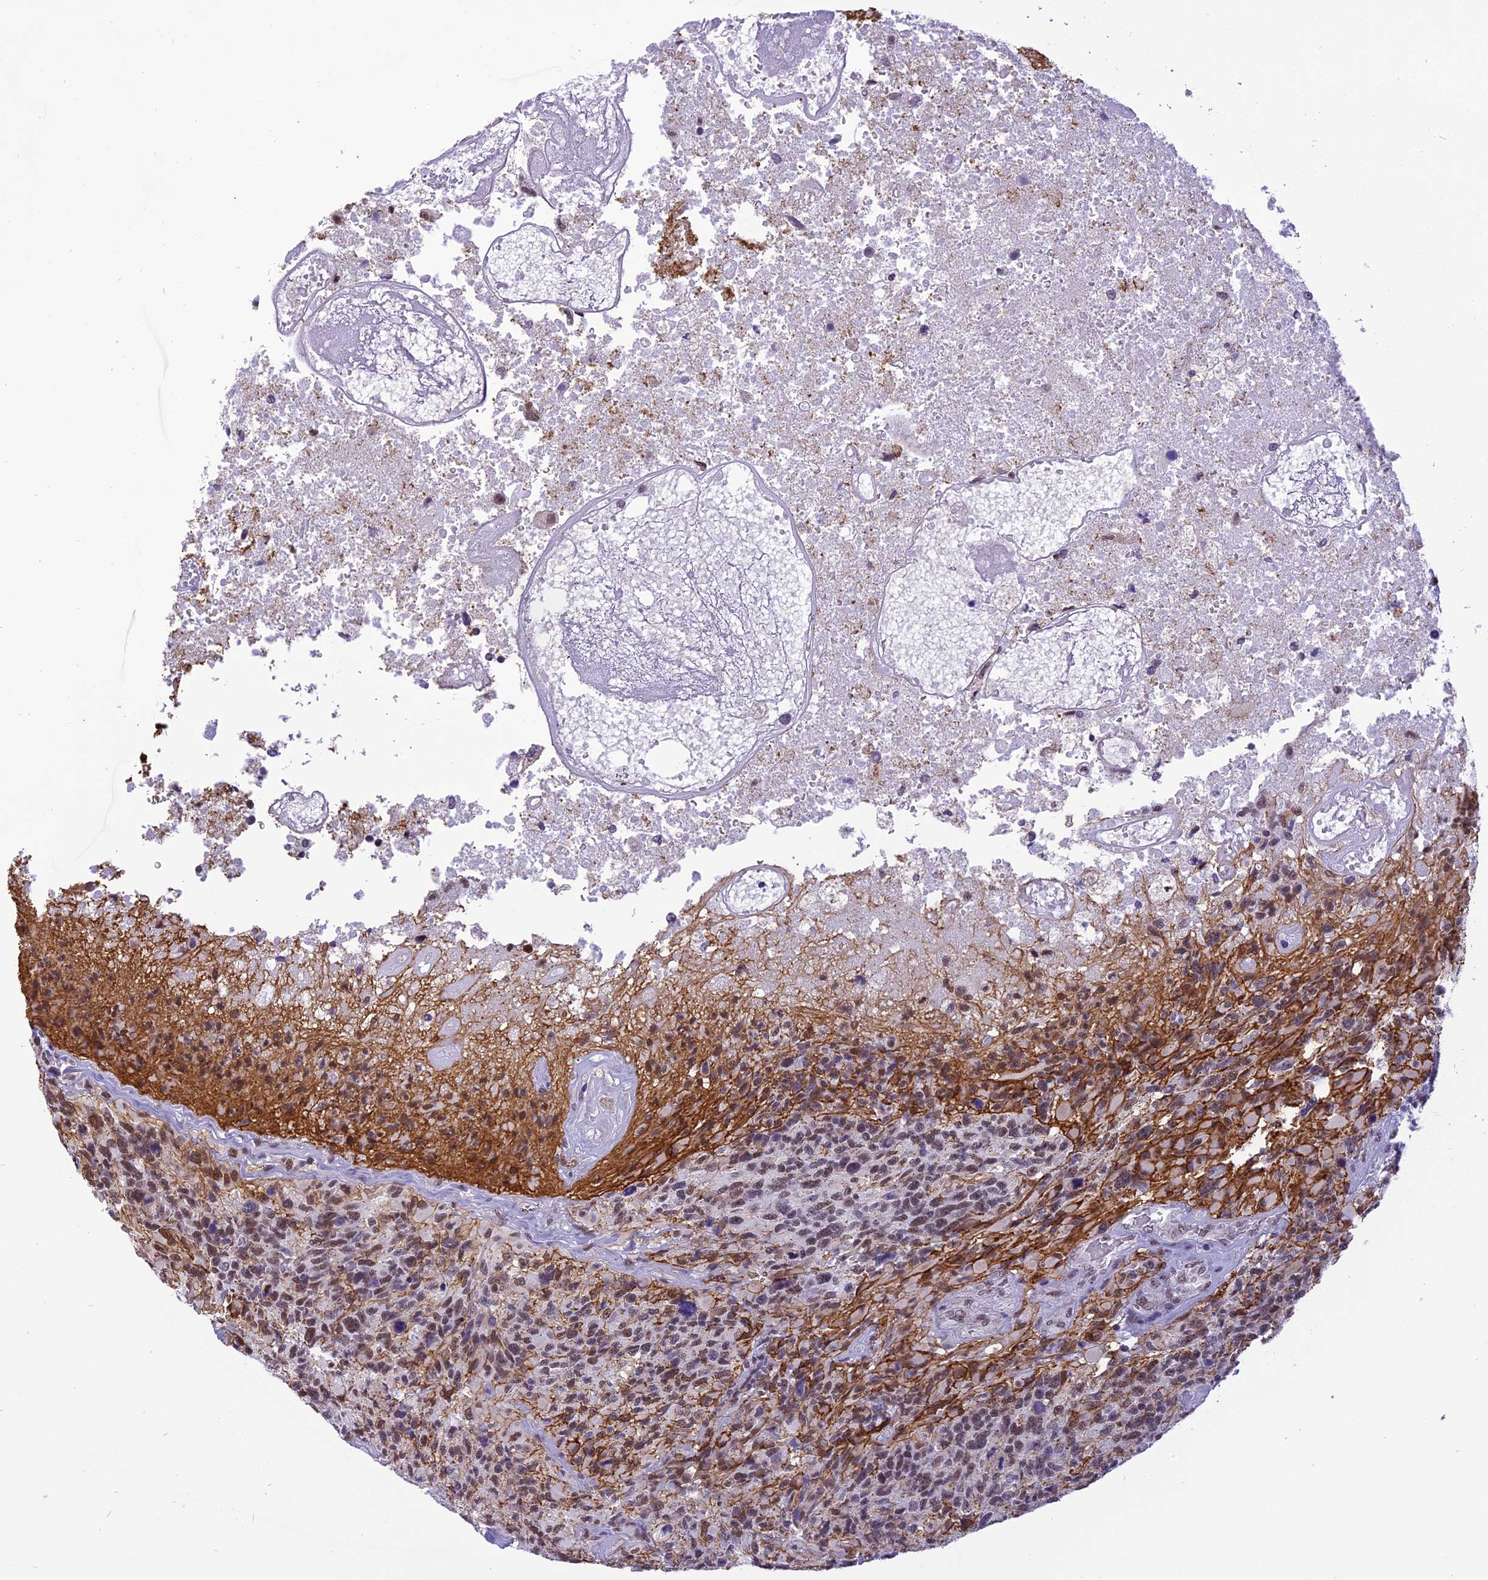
{"staining": {"intensity": "moderate", "quantity": "<25%", "location": "nuclear"}, "tissue": "glioma", "cell_type": "Tumor cells", "image_type": "cancer", "snomed": [{"axis": "morphology", "description": "Glioma, malignant, High grade"}, {"axis": "topography", "description": "Brain"}], "caption": "Protein staining of glioma tissue demonstrates moderate nuclear positivity in approximately <25% of tumor cells. (Stains: DAB (3,3'-diaminobenzidine) in brown, nuclei in blue, Microscopy: brightfield microscopy at high magnification).", "gene": "IRF2BP1", "patient": {"sex": "male", "age": 76}}